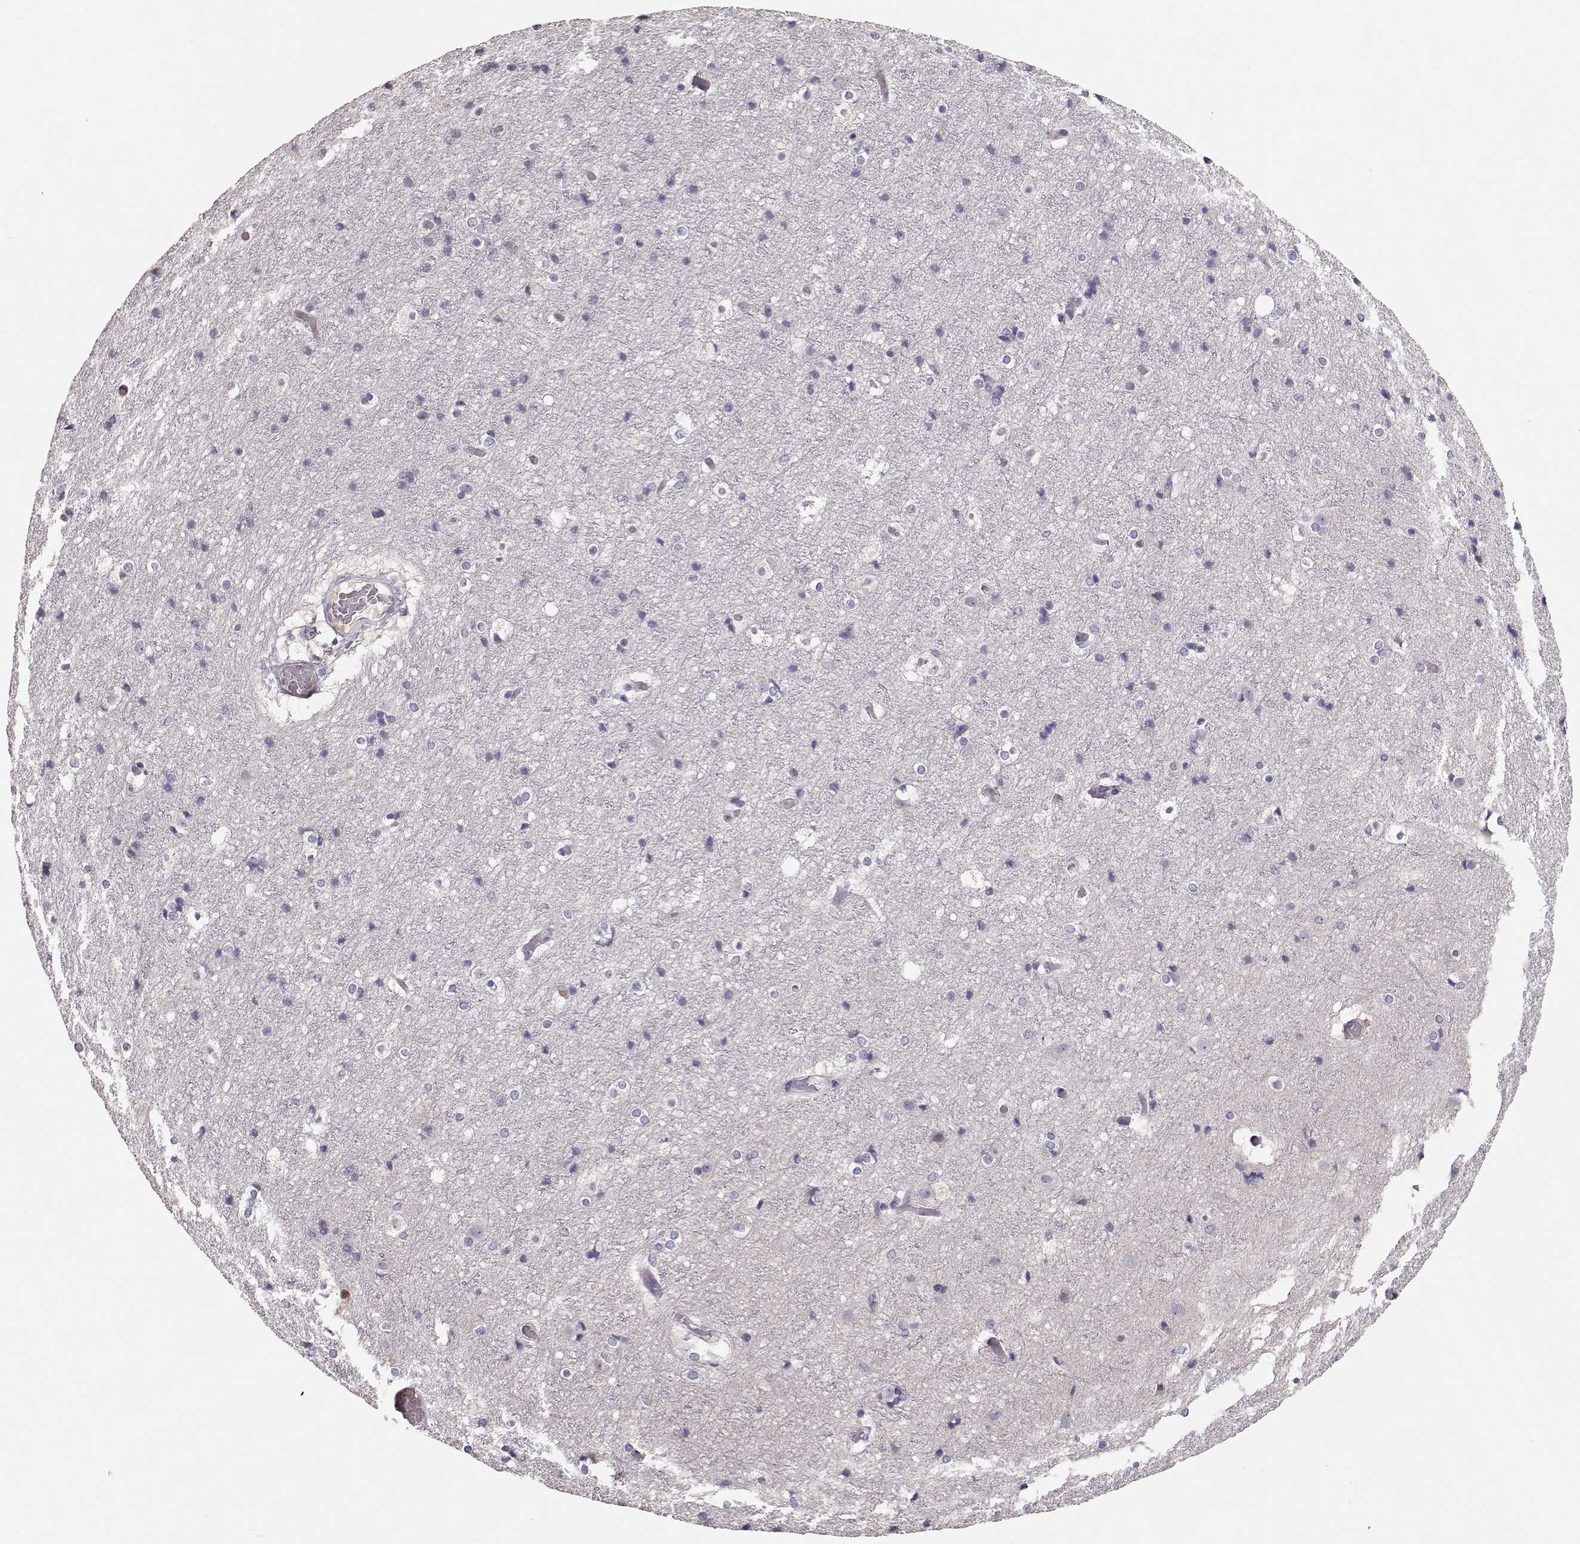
{"staining": {"intensity": "negative", "quantity": "none", "location": "none"}, "tissue": "cerebral cortex", "cell_type": "Endothelial cells", "image_type": "normal", "snomed": [{"axis": "morphology", "description": "Normal tissue, NOS"}, {"axis": "topography", "description": "Cerebral cortex"}], "caption": "DAB immunohistochemical staining of unremarkable human cerebral cortex displays no significant staining in endothelial cells.", "gene": "POU1F1", "patient": {"sex": "female", "age": 52}}